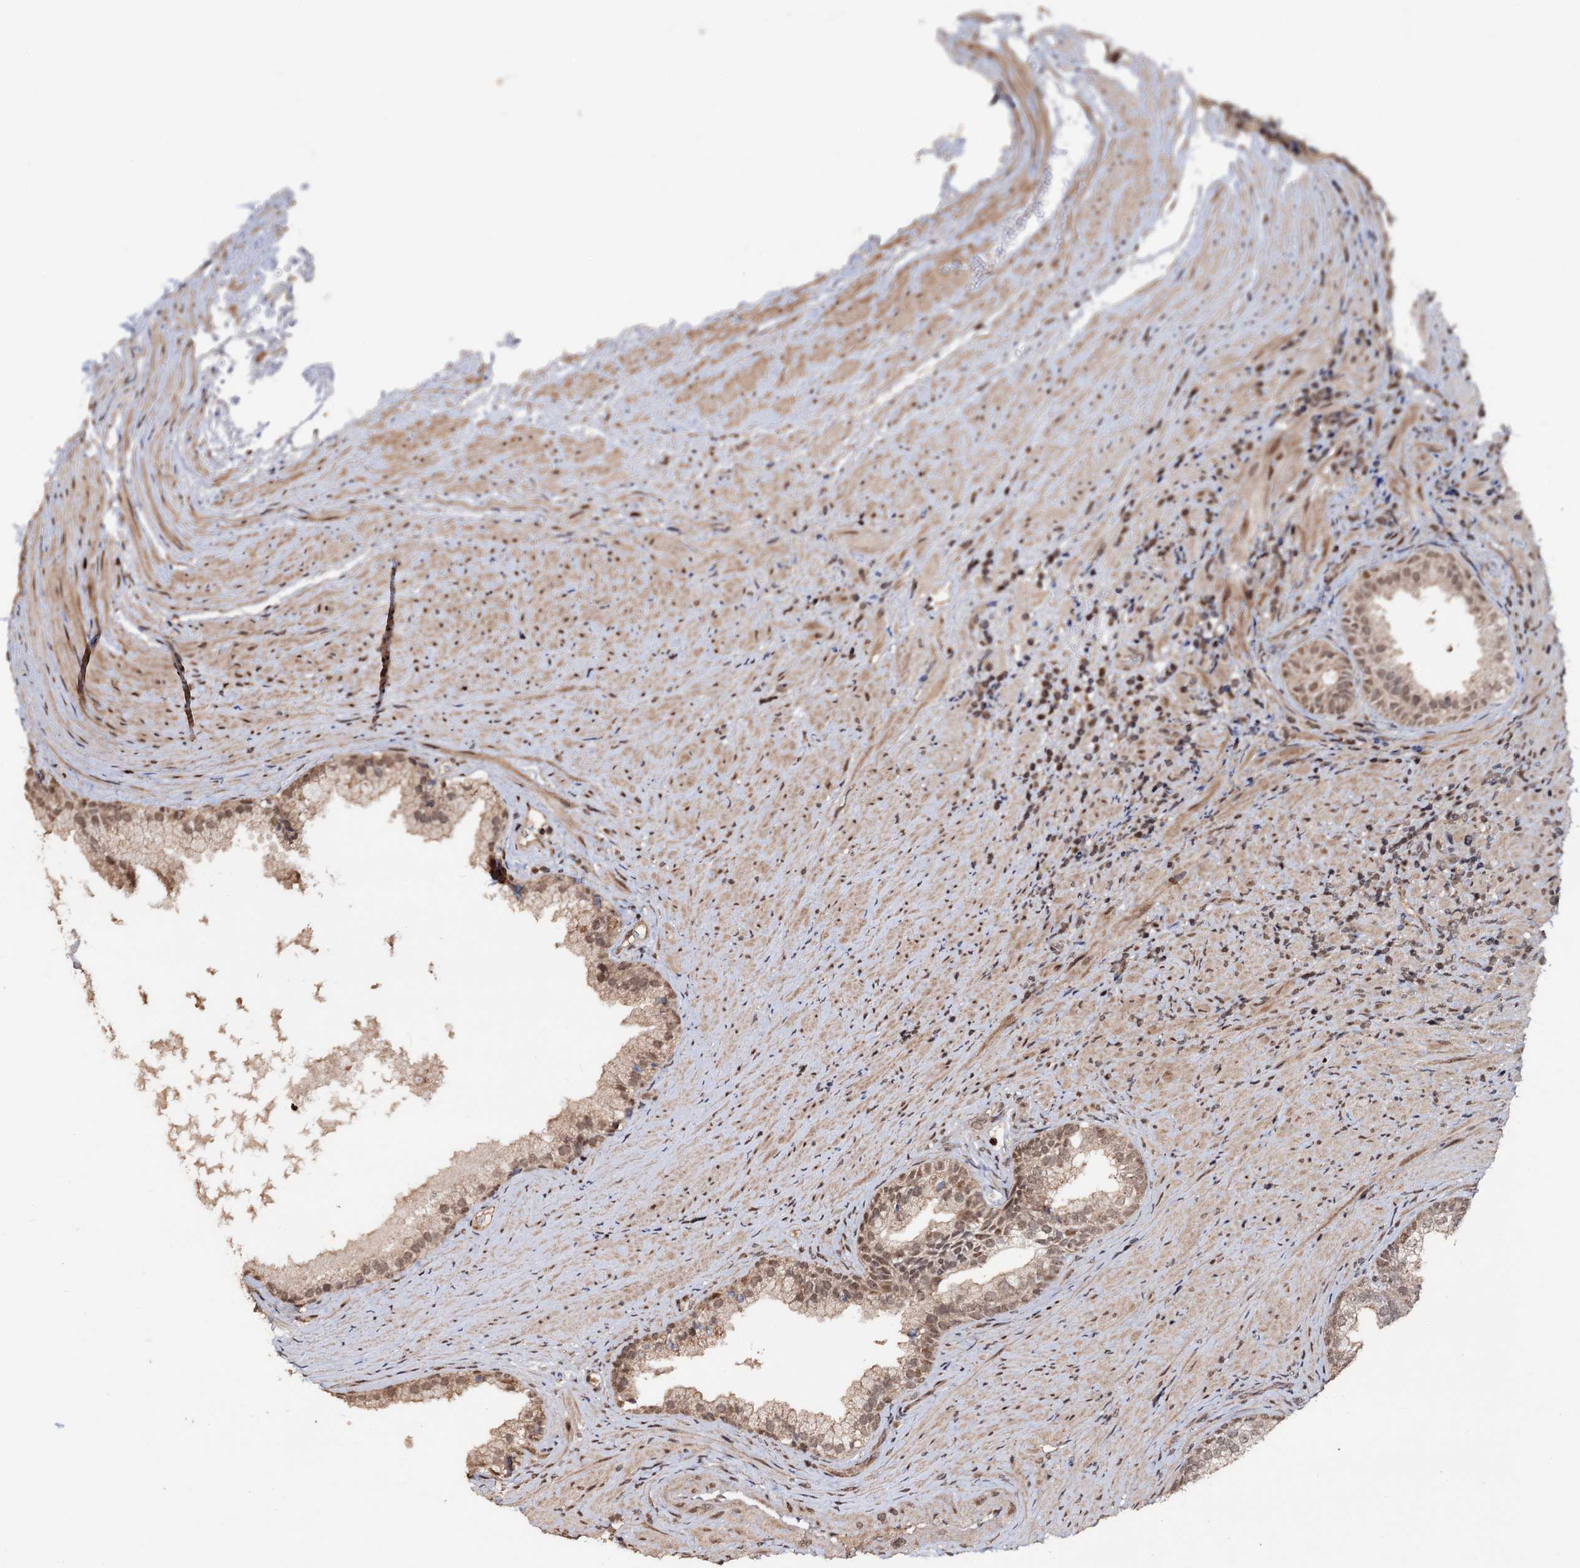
{"staining": {"intensity": "moderate", "quantity": "25%-75%", "location": "cytoplasmic/membranous,nuclear"}, "tissue": "prostate", "cell_type": "Glandular cells", "image_type": "normal", "snomed": [{"axis": "morphology", "description": "Normal tissue, NOS"}, {"axis": "topography", "description": "Prostate"}], "caption": "Protein staining of unremarkable prostate exhibits moderate cytoplasmic/membranous,nuclear positivity in approximately 25%-75% of glandular cells. Using DAB (brown) and hematoxylin (blue) stains, captured at high magnification using brightfield microscopy.", "gene": "KLF5", "patient": {"sex": "male", "age": 76}}